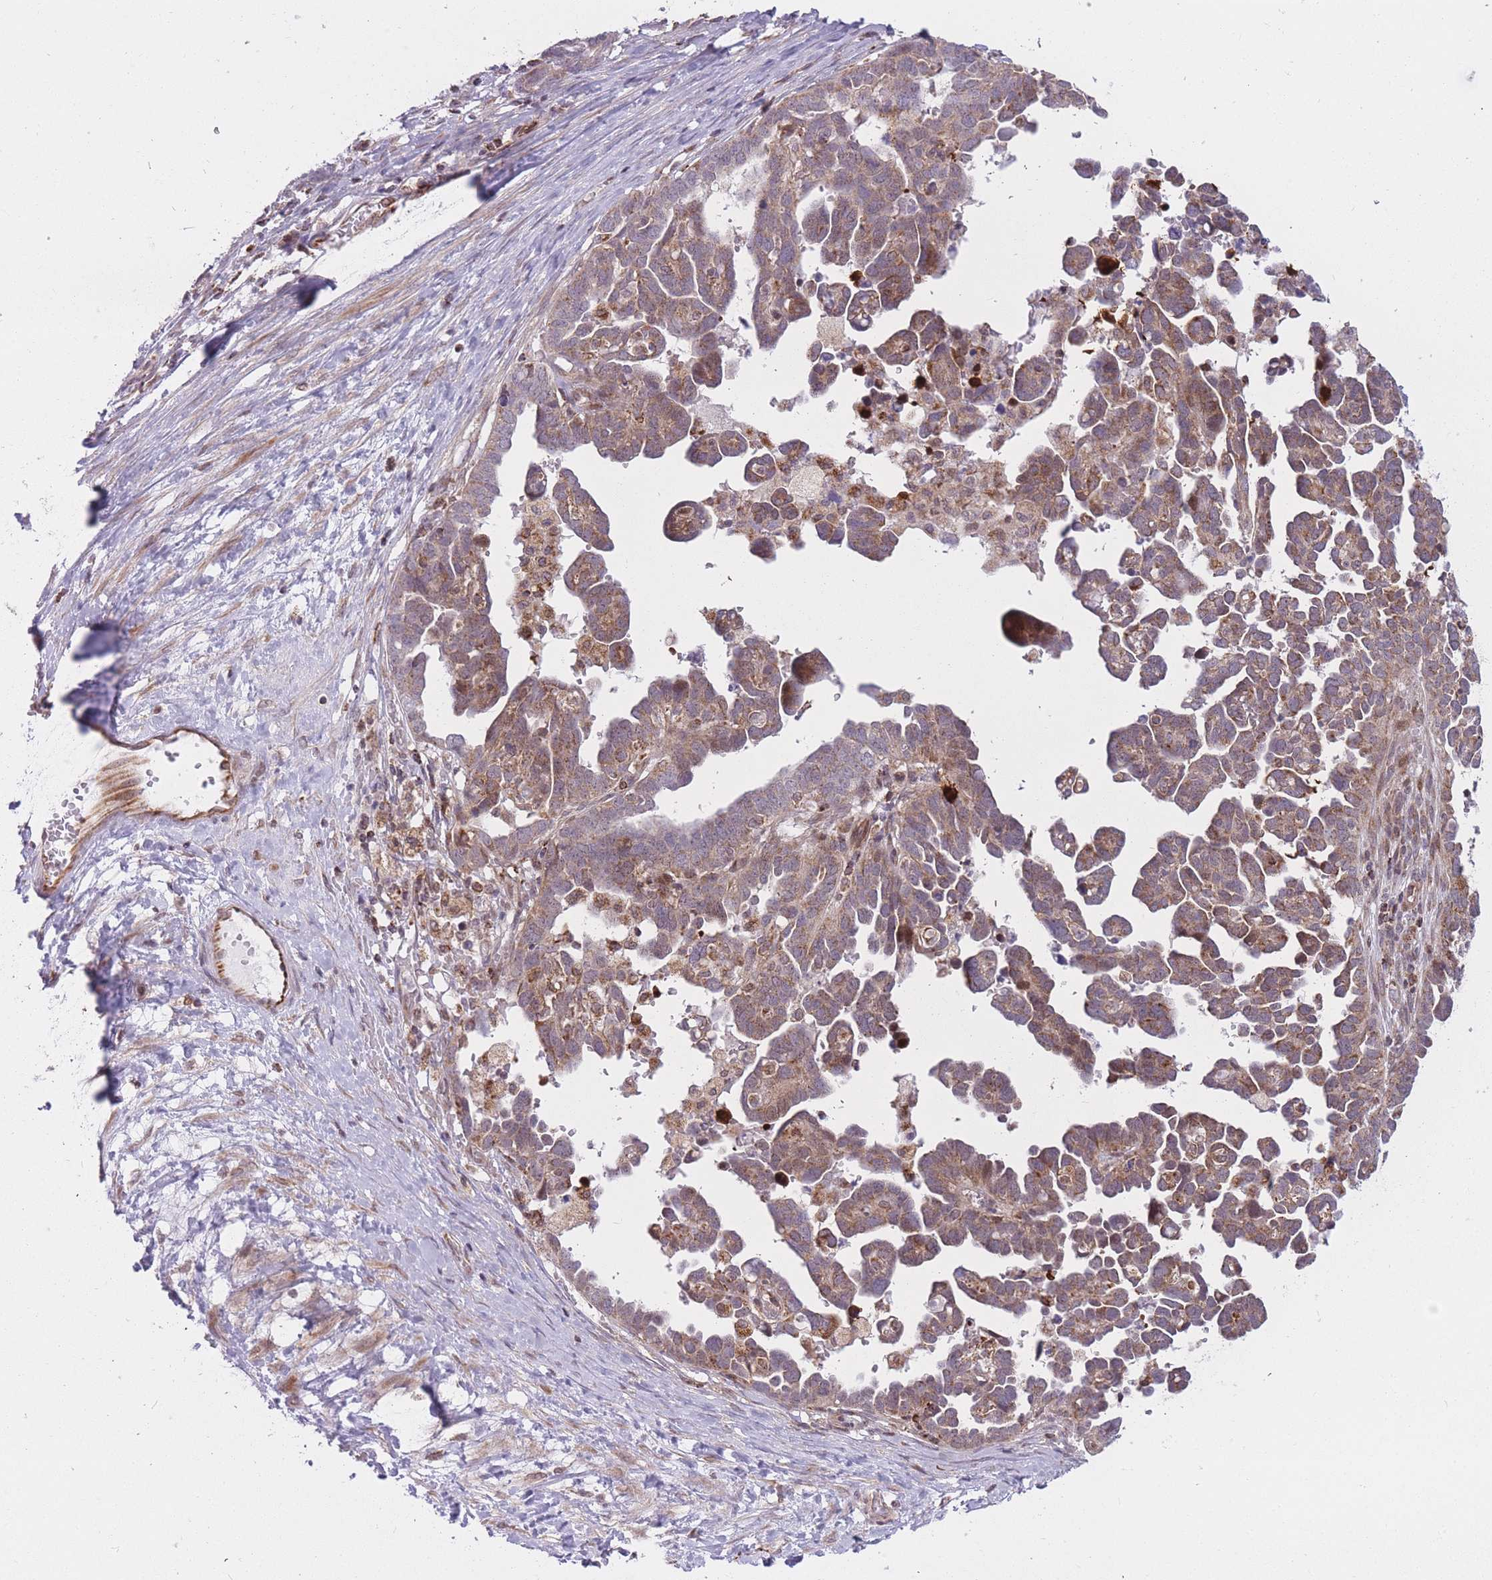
{"staining": {"intensity": "moderate", "quantity": ">75%", "location": "cytoplasmic/membranous"}, "tissue": "ovarian cancer", "cell_type": "Tumor cells", "image_type": "cancer", "snomed": [{"axis": "morphology", "description": "Cystadenocarcinoma, serous, NOS"}, {"axis": "topography", "description": "Ovary"}], "caption": "A brown stain shows moderate cytoplasmic/membranous staining of a protein in human ovarian cancer tumor cells. (IHC, brightfield microscopy, high magnification).", "gene": "DPYSL4", "patient": {"sex": "female", "age": 54}}